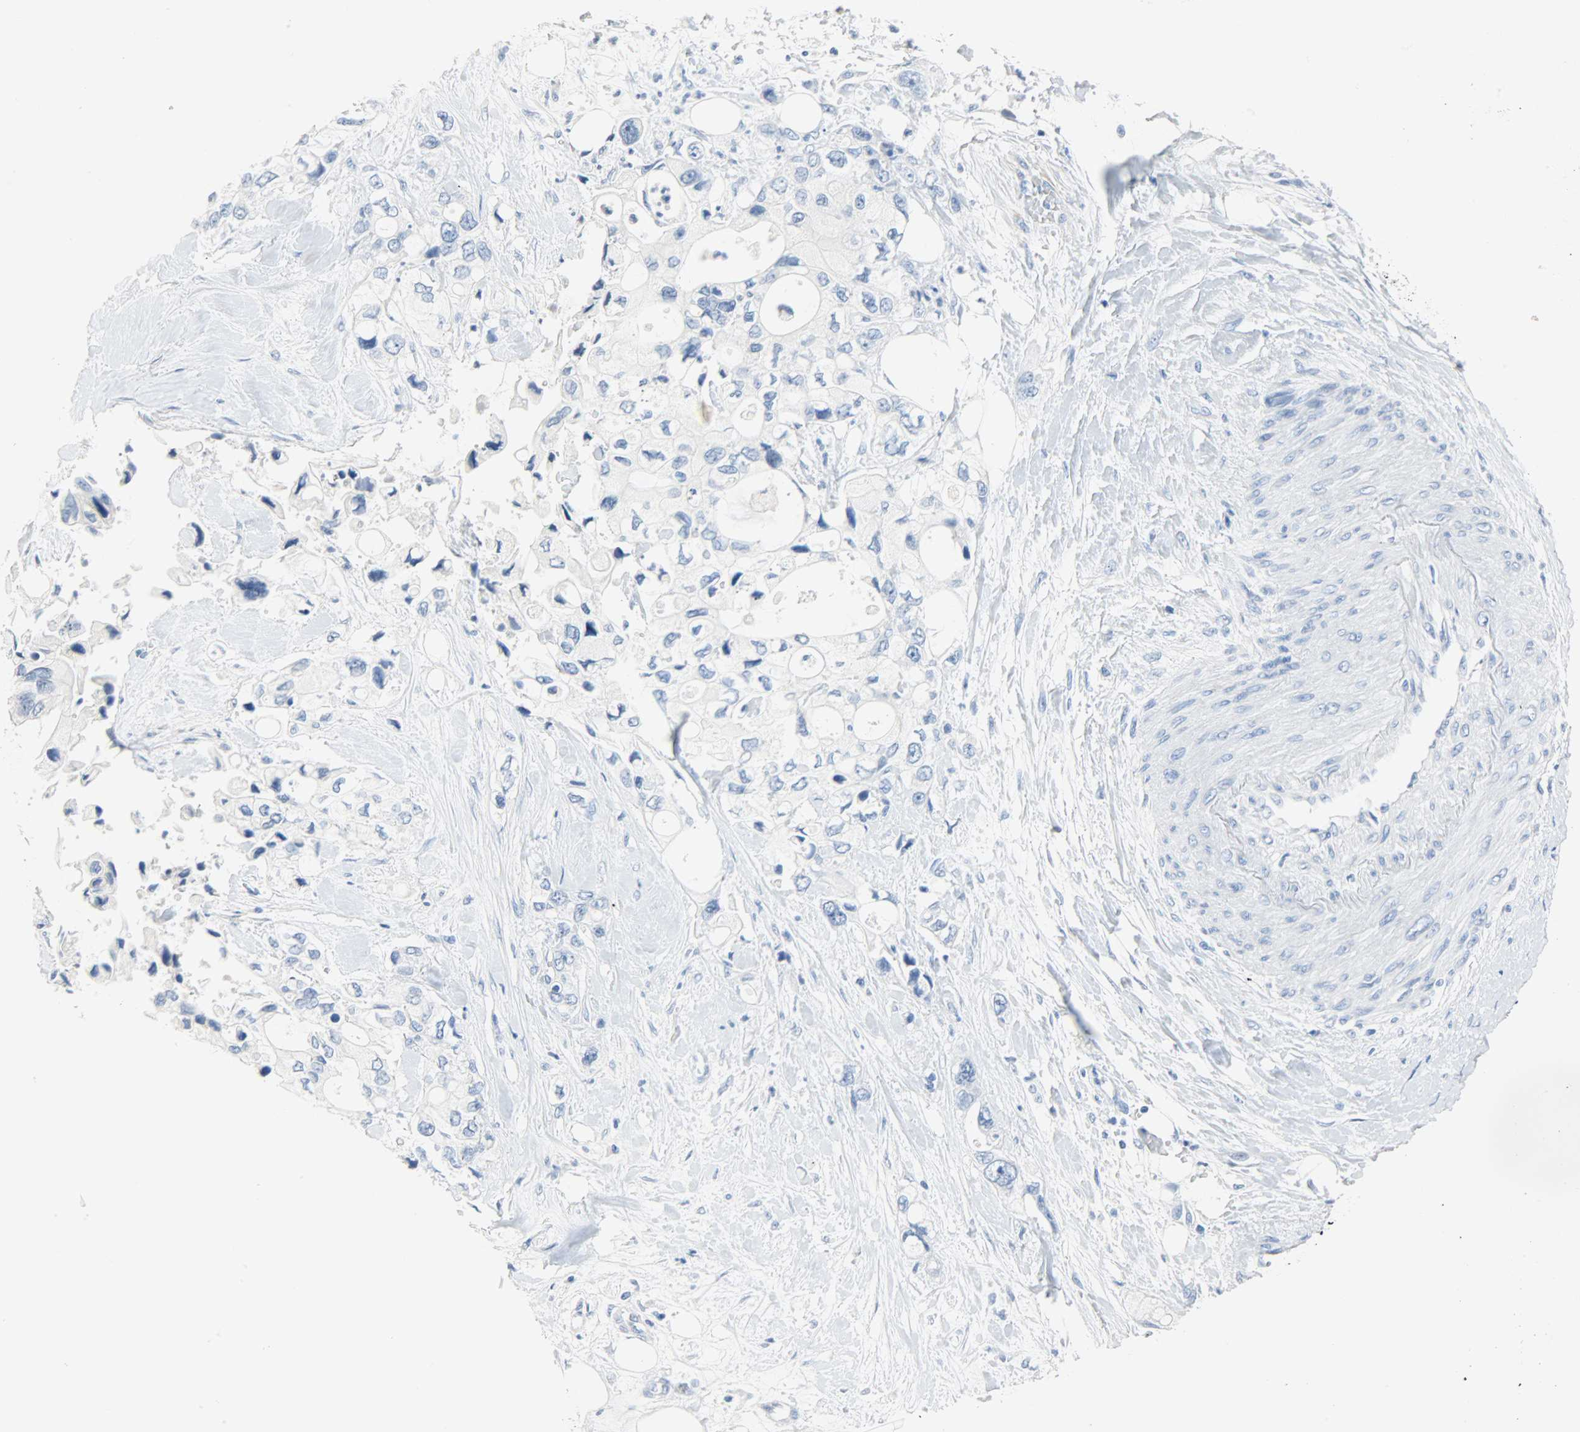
{"staining": {"intensity": "negative", "quantity": "none", "location": "none"}, "tissue": "pancreatic cancer", "cell_type": "Tumor cells", "image_type": "cancer", "snomed": [{"axis": "morphology", "description": "Adenocarcinoma, NOS"}, {"axis": "topography", "description": "Pancreas"}], "caption": "Image shows no protein staining in tumor cells of pancreatic adenocarcinoma tissue.", "gene": "CA3", "patient": {"sex": "male", "age": 70}}